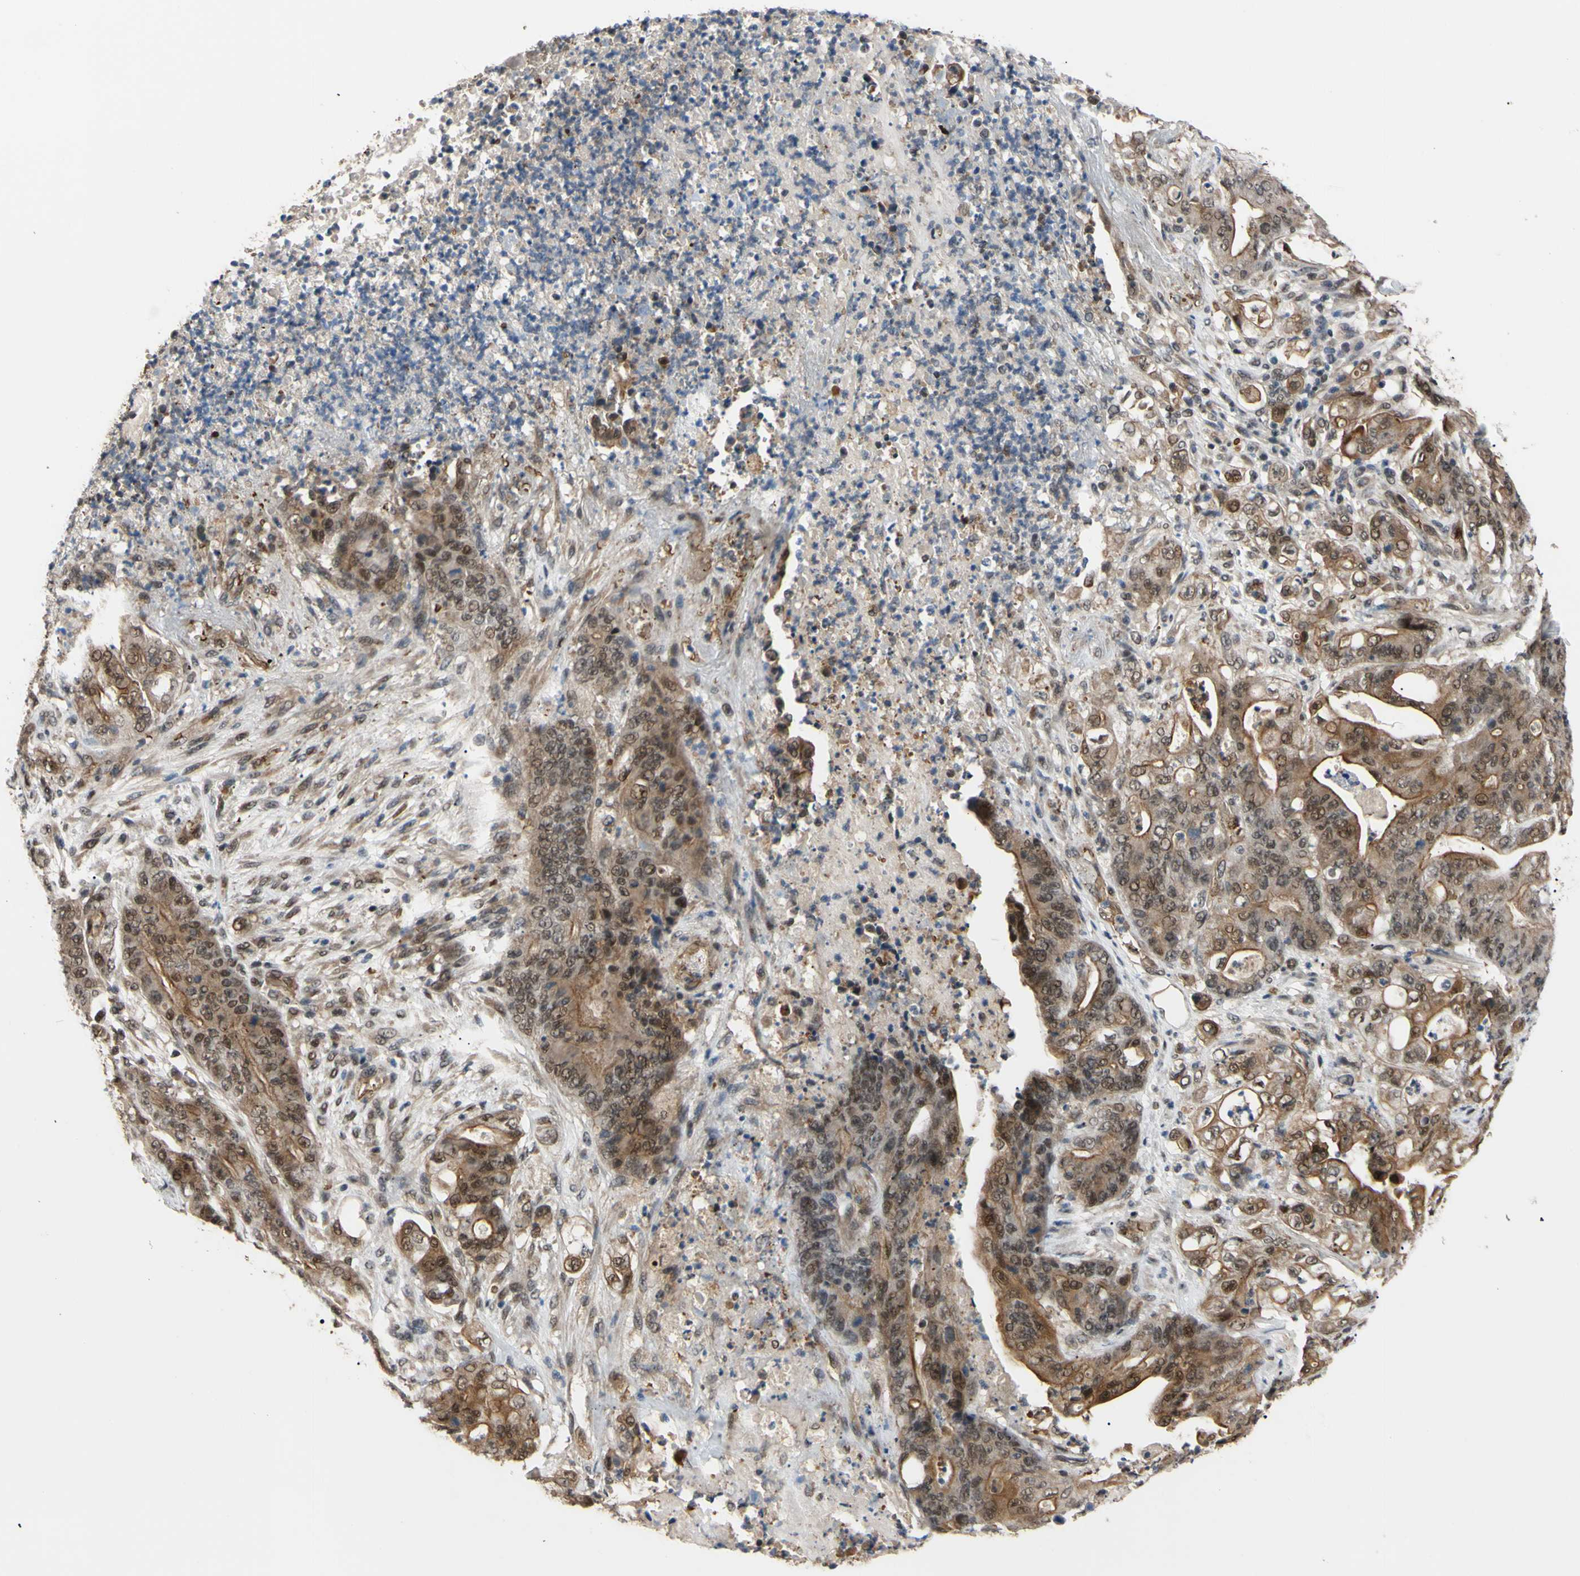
{"staining": {"intensity": "moderate", "quantity": ">75%", "location": "cytoplasmic/membranous,nuclear"}, "tissue": "stomach cancer", "cell_type": "Tumor cells", "image_type": "cancer", "snomed": [{"axis": "morphology", "description": "Adenocarcinoma, NOS"}, {"axis": "topography", "description": "Stomach"}], "caption": "Immunohistochemistry of human adenocarcinoma (stomach) reveals medium levels of moderate cytoplasmic/membranous and nuclear staining in approximately >75% of tumor cells.", "gene": "THAP12", "patient": {"sex": "female", "age": 73}}